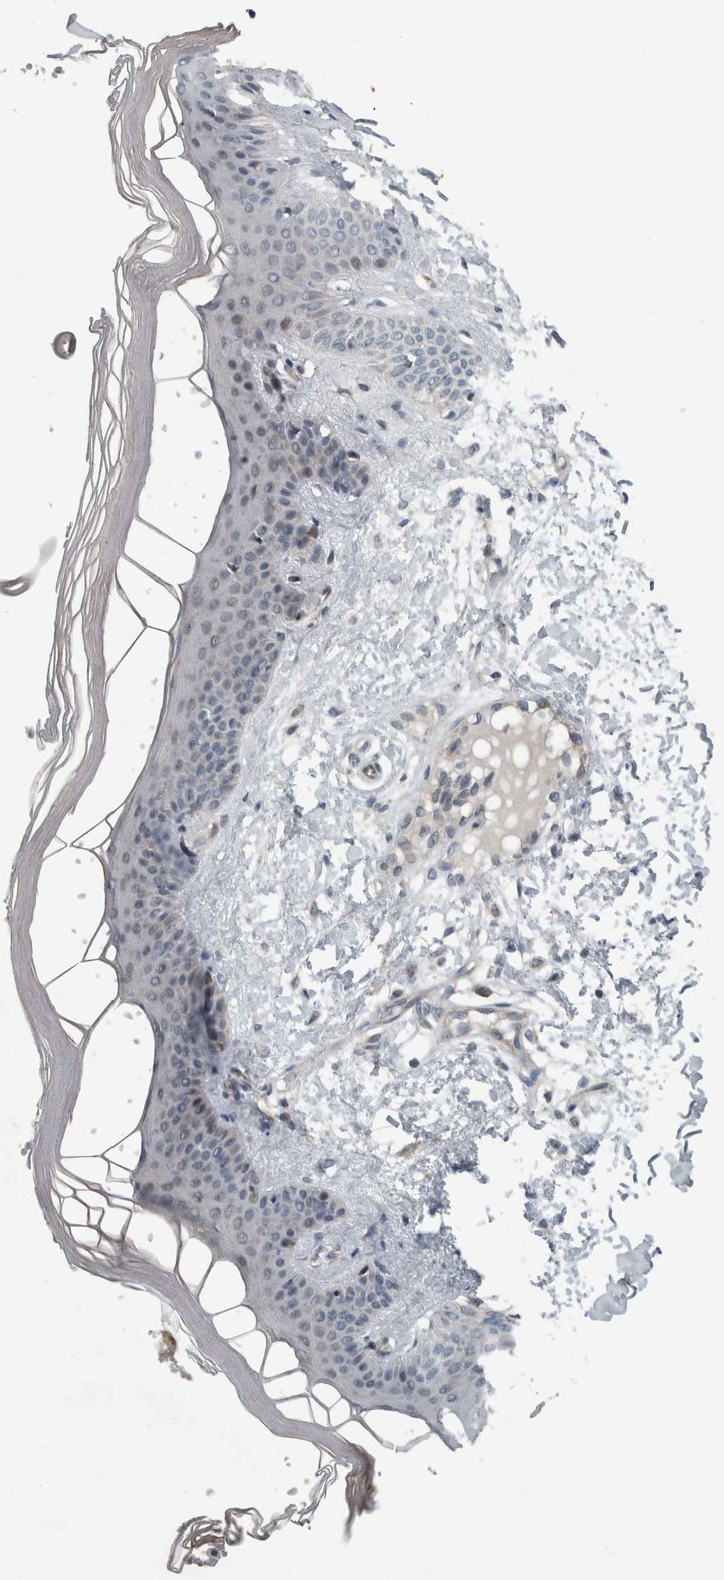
{"staining": {"intensity": "negative", "quantity": "none", "location": "none"}, "tissue": "skin", "cell_type": "Fibroblasts", "image_type": "normal", "snomed": [{"axis": "morphology", "description": "Normal tissue, NOS"}, {"axis": "morphology", "description": "Malignant melanoma, Metastatic site"}, {"axis": "topography", "description": "Skin"}], "caption": "An image of skin stained for a protein reveals no brown staining in fibroblasts. Brightfield microscopy of immunohistochemistry stained with DAB (brown) and hematoxylin (blue), captured at high magnification.", "gene": "GBA2", "patient": {"sex": "male", "age": 41}}